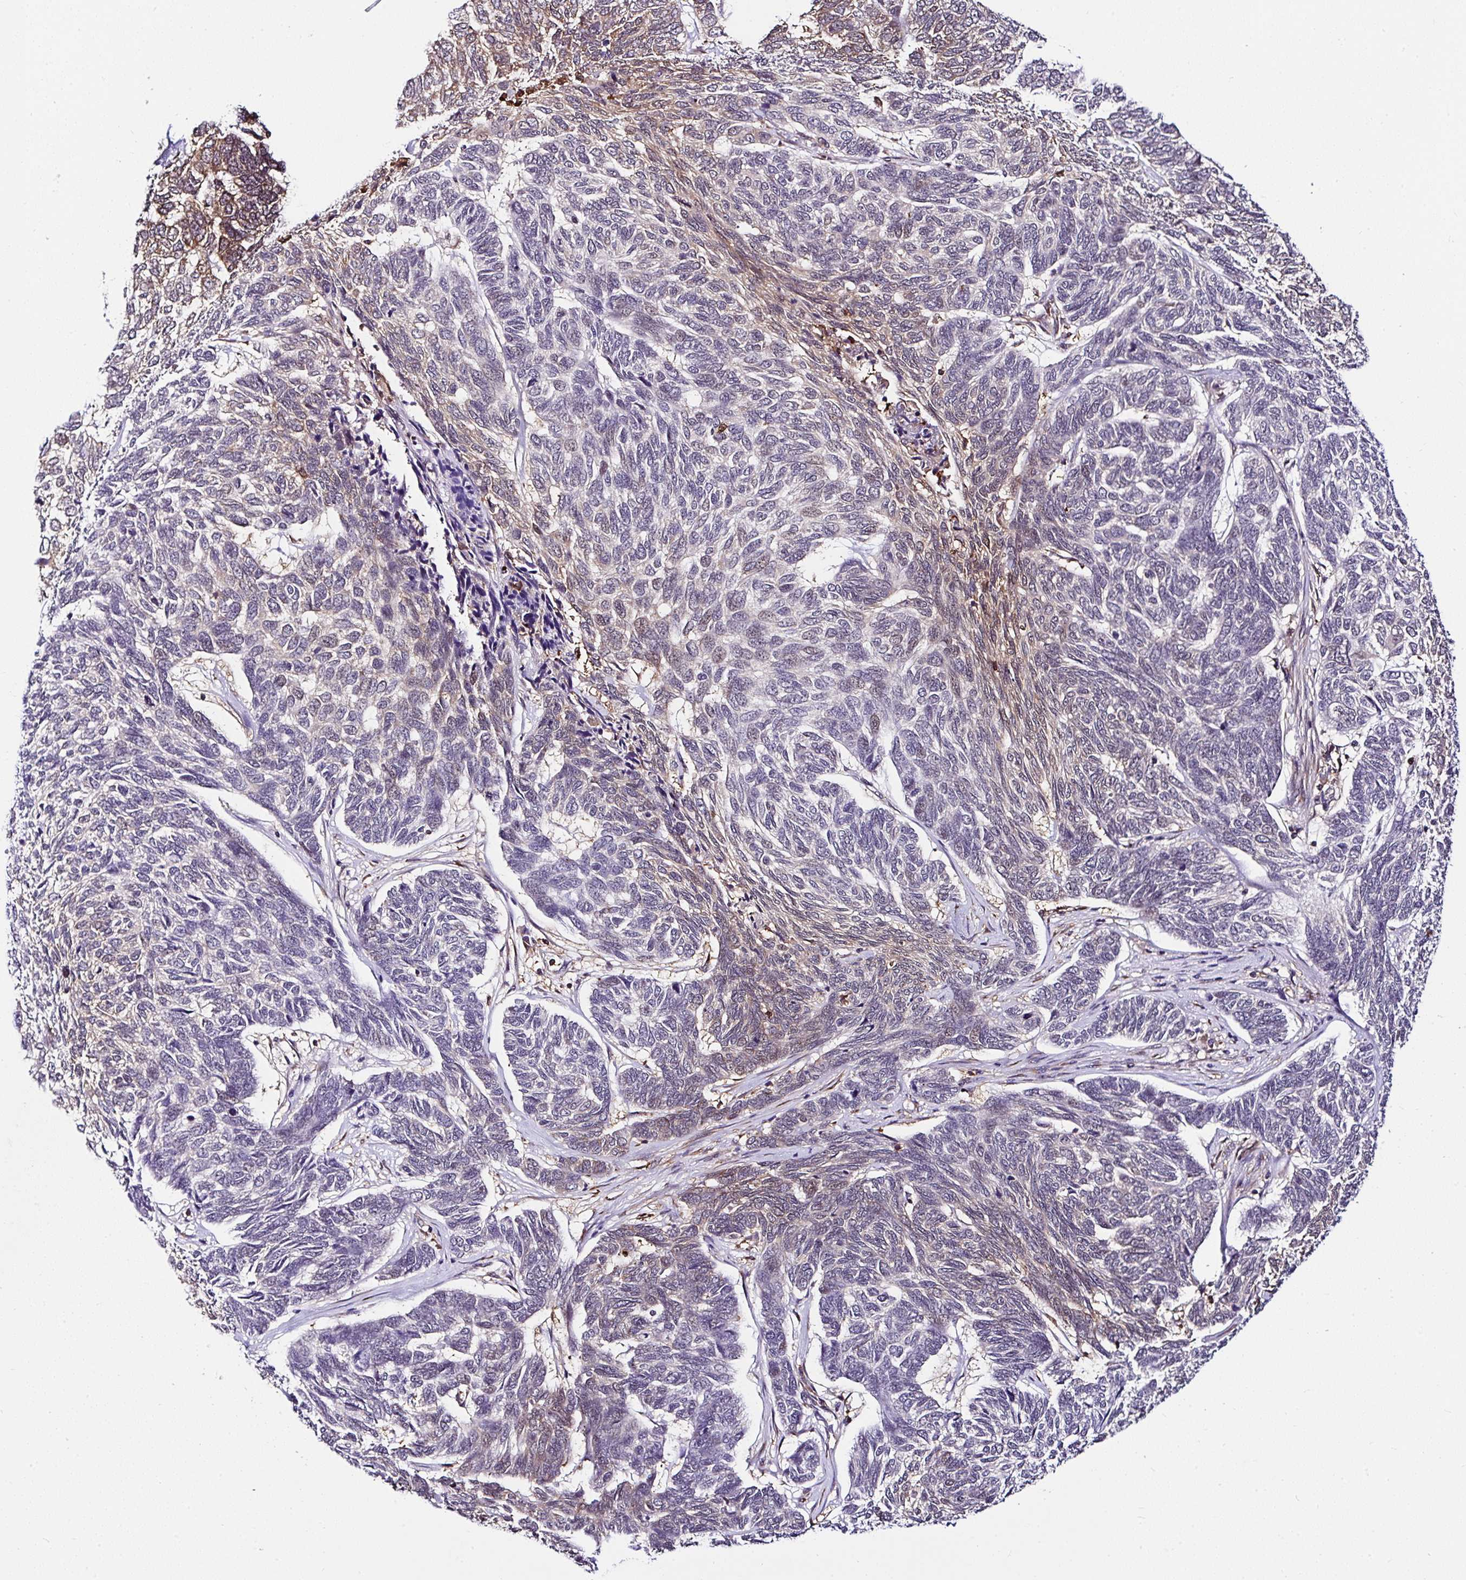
{"staining": {"intensity": "weak", "quantity": "<25%", "location": "cytoplasmic/membranous,nuclear"}, "tissue": "skin cancer", "cell_type": "Tumor cells", "image_type": "cancer", "snomed": [{"axis": "morphology", "description": "Basal cell carcinoma"}, {"axis": "topography", "description": "Skin"}], "caption": "Immunohistochemistry (IHC) histopathology image of human skin cancer (basal cell carcinoma) stained for a protein (brown), which reveals no positivity in tumor cells. (DAB (3,3'-diaminobenzidine) IHC, high magnification).", "gene": "PIN4", "patient": {"sex": "female", "age": 65}}